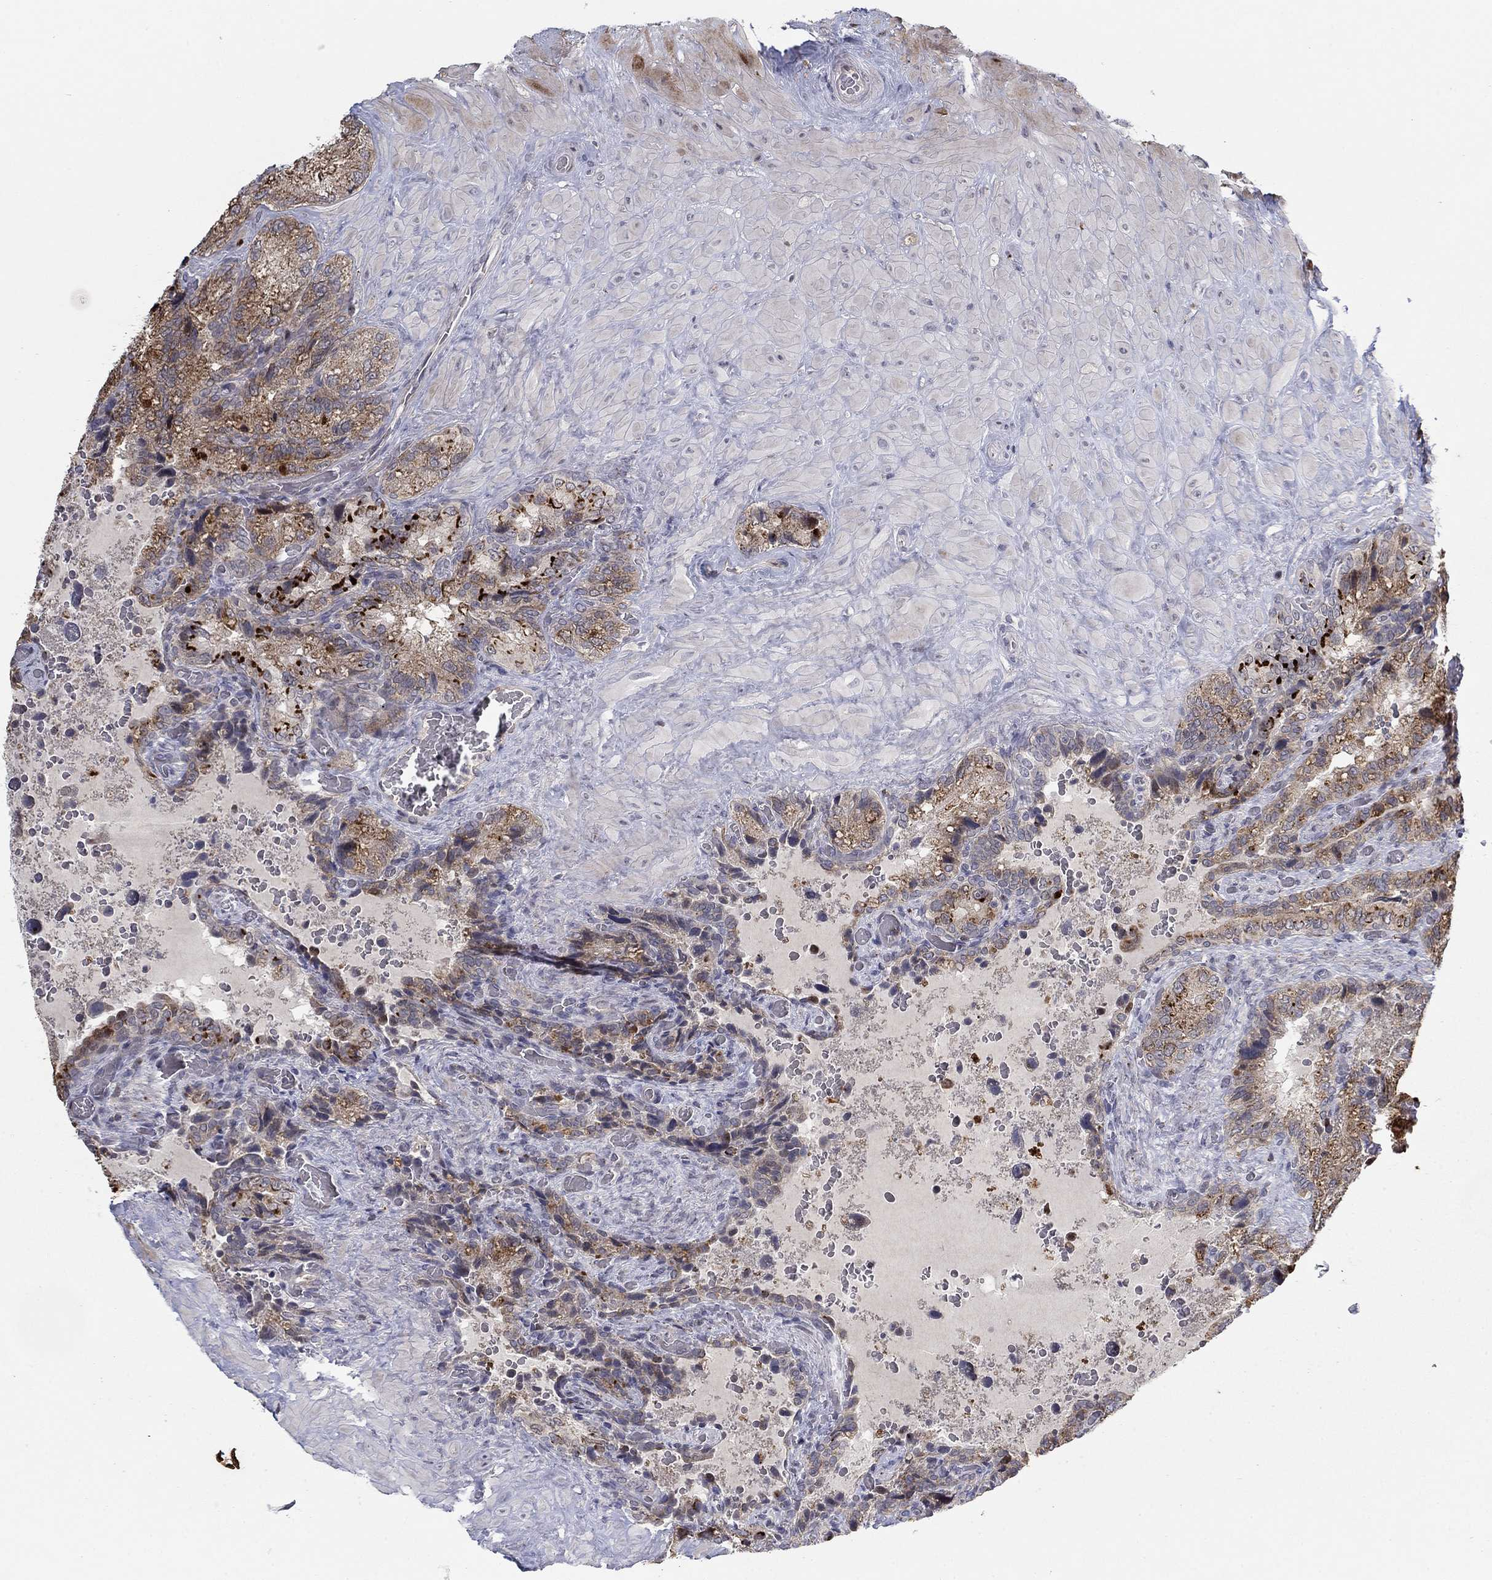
{"staining": {"intensity": "moderate", "quantity": "25%-75%", "location": "cytoplasmic/membranous"}, "tissue": "prostate cancer", "cell_type": "Tumor cells", "image_type": "cancer", "snomed": [{"axis": "morphology", "description": "Adenocarcinoma, NOS"}, {"axis": "topography", "description": "Prostate and seminal vesicle, NOS"}], "caption": "Human prostate cancer (adenocarcinoma) stained with a protein marker exhibits moderate staining in tumor cells.", "gene": "LPCAT4", "patient": {"sex": "male", "age": 62}}